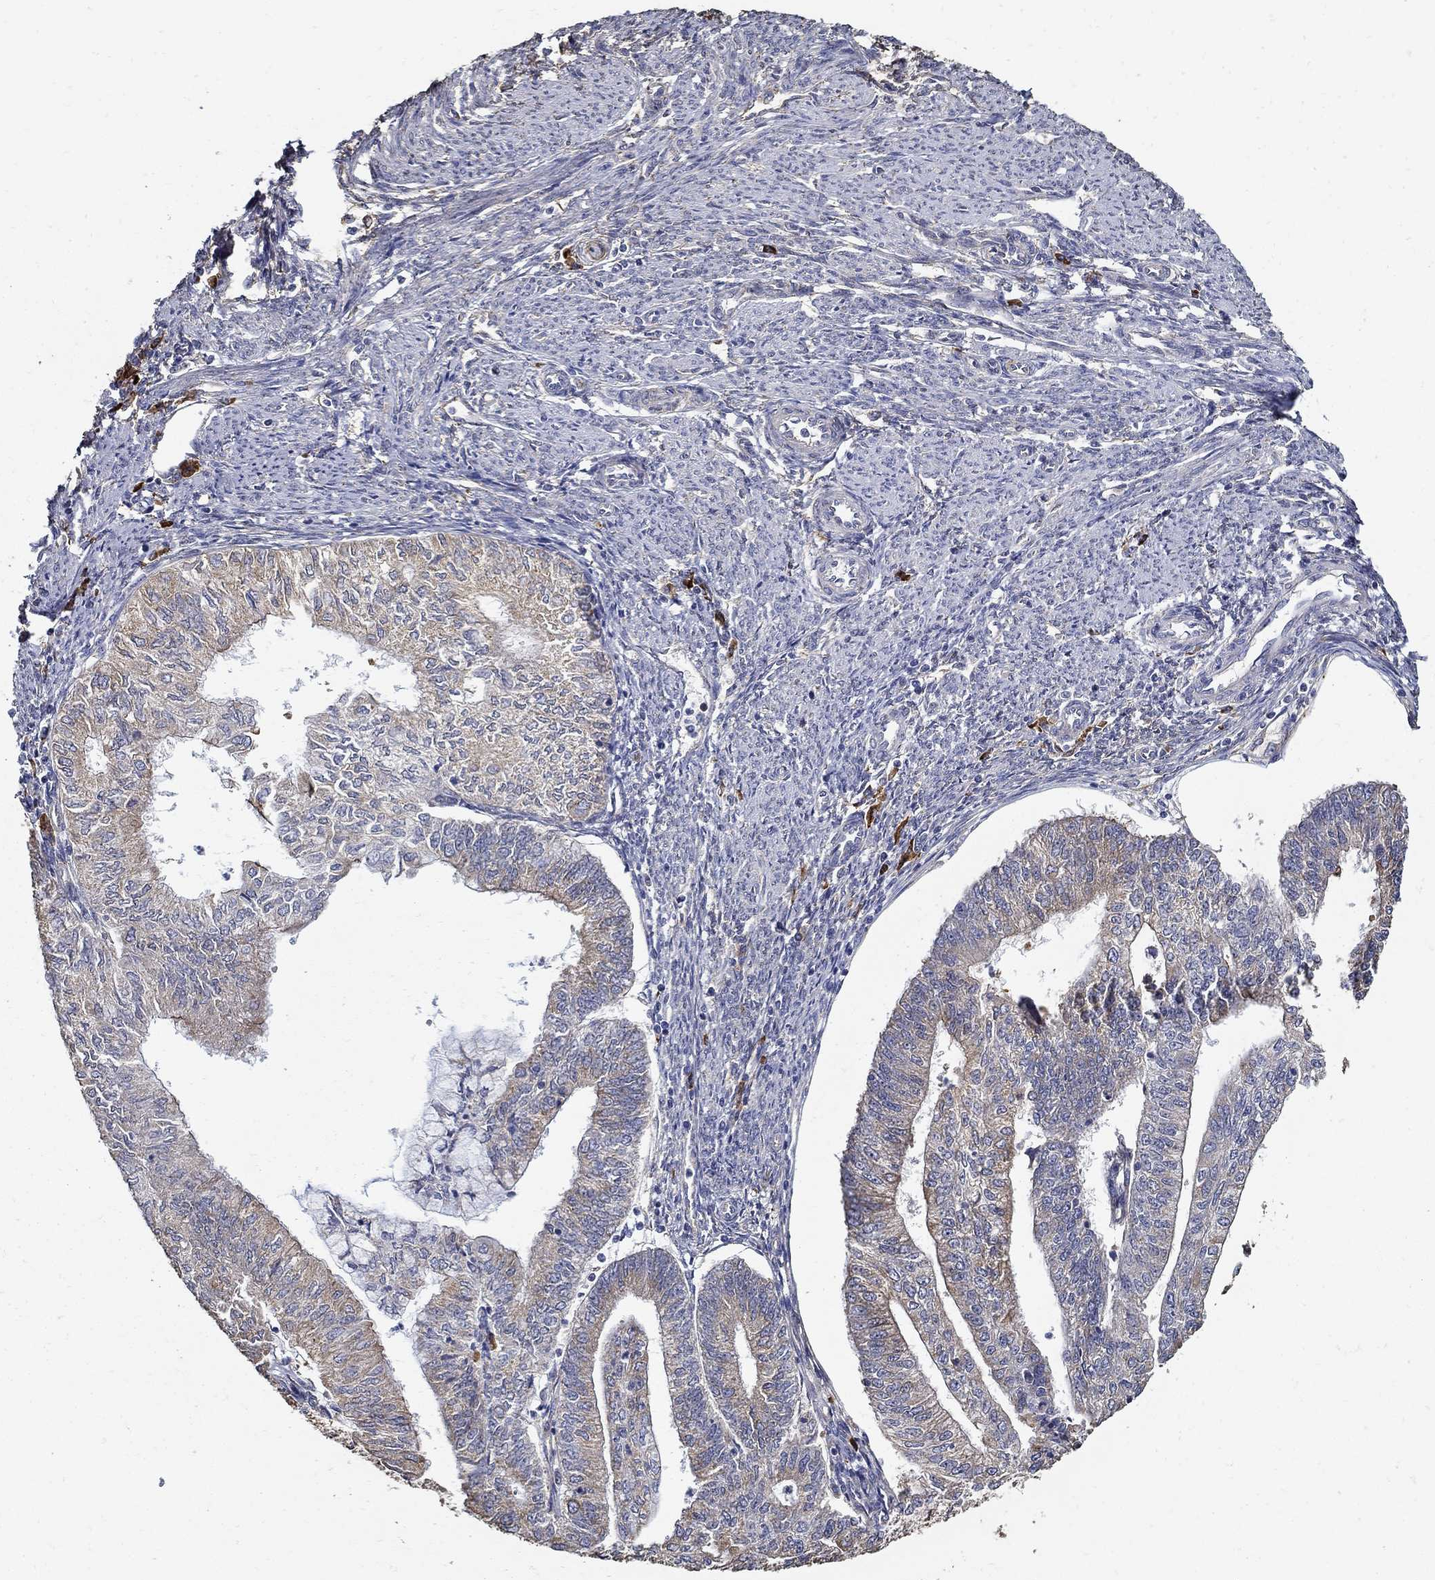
{"staining": {"intensity": "weak", "quantity": "<25%", "location": "cytoplasmic/membranous"}, "tissue": "endometrial cancer", "cell_type": "Tumor cells", "image_type": "cancer", "snomed": [{"axis": "morphology", "description": "Adenocarcinoma, NOS"}, {"axis": "topography", "description": "Endometrium"}], "caption": "An immunohistochemistry (IHC) image of endometrial cancer is shown. There is no staining in tumor cells of endometrial cancer. (Stains: DAB (3,3'-diaminobenzidine) IHC with hematoxylin counter stain, Microscopy: brightfield microscopy at high magnification).", "gene": "EMILIN3", "patient": {"sex": "female", "age": 59}}